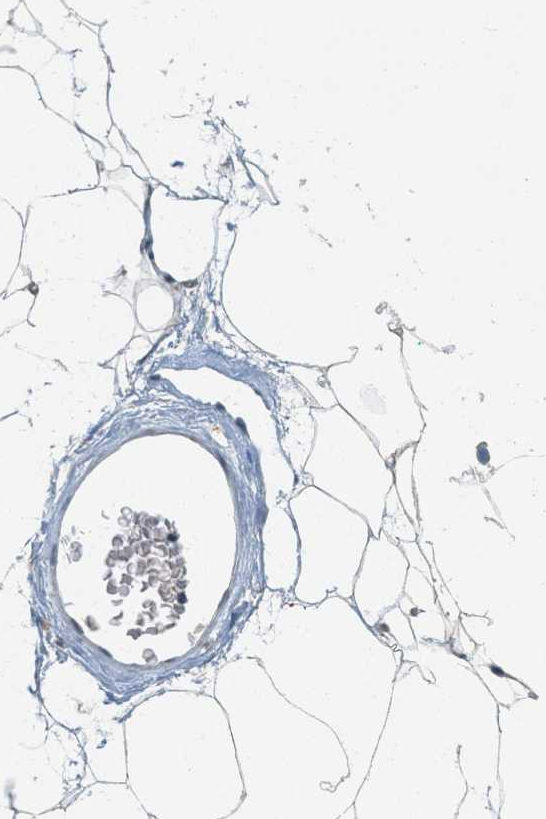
{"staining": {"intensity": "weak", "quantity": "25%-75%", "location": "cytoplasmic/membranous"}, "tissue": "adipose tissue", "cell_type": "Adipocytes", "image_type": "normal", "snomed": [{"axis": "morphology", "description": "Normal tissue, NOS"}, {"axis": "topography", "description": "Breast"}, {"axis": "topography", "description": "Soft tissue"}], "caption": "Approximately 25%-75% of adipocytes in unremarkable adipose tissue display weak cytoplasmic/membranous protein positivity as visualized by brown immunohistochemical staining.", "gene": "ABHD6", "patient": {"sex": "female", "age": 75}}